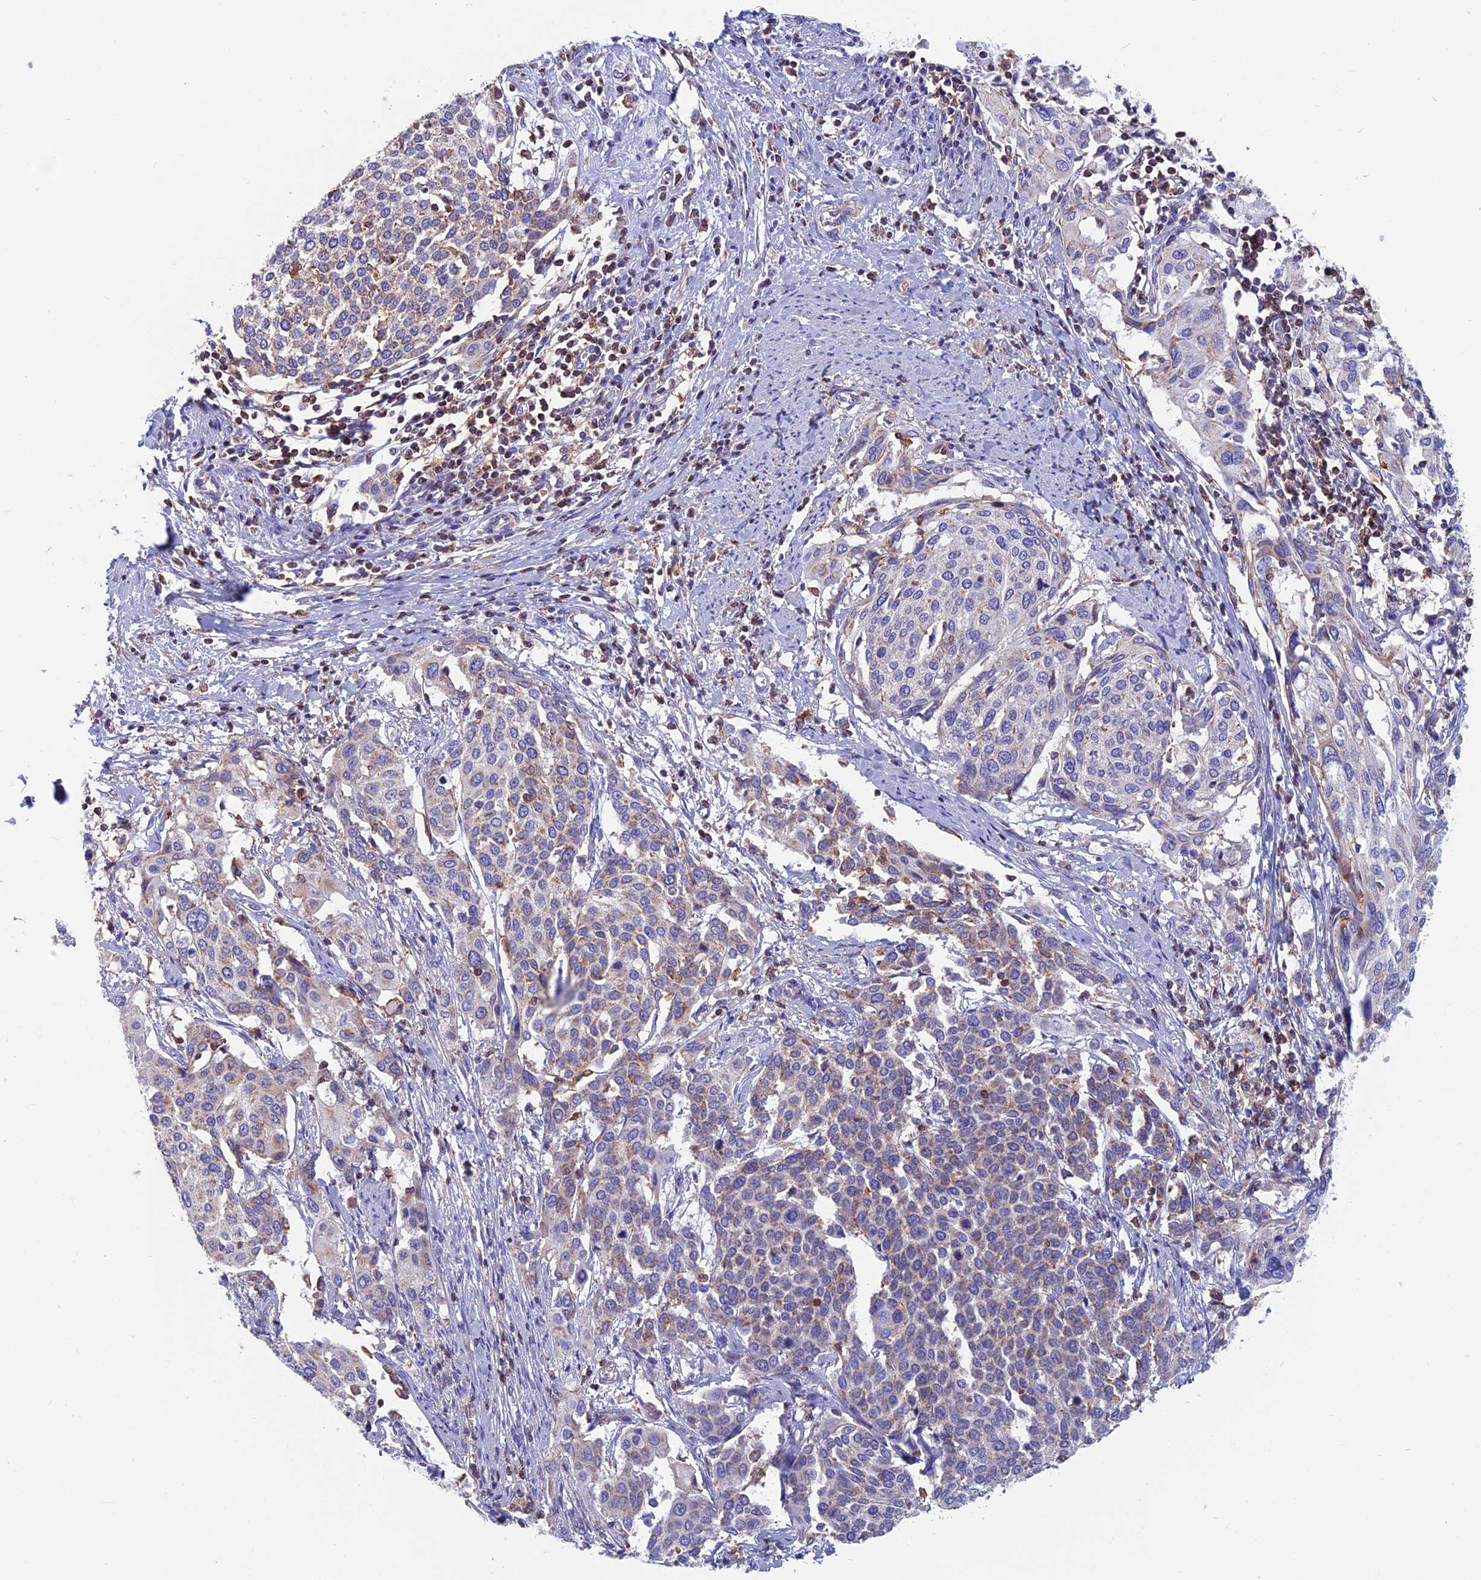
{"staining": {"intensity": "weak", "quantity": "<25%", "location": "cytoplasmic/membranous"}, "tissue": "cervical cancer", "cell_type": "Tumor cells", "image_type": "cancer", "snomed": [{"axis": "morphology", "description": "Squamous cell carcinoma, NOS"}, {"axis": "topography", "description": "Cervix"}], "caption": "High magnification brightfield microscopy of squamous cell carcinoma (cervical) stained with DAB (3,3'-diaminobenzidine) (brown) and counterstained with hematoxylin (blue): tumor cells show no significant expression.", "gene": "HSD17B8", "patient": {"sex": "female", "age": 44}}